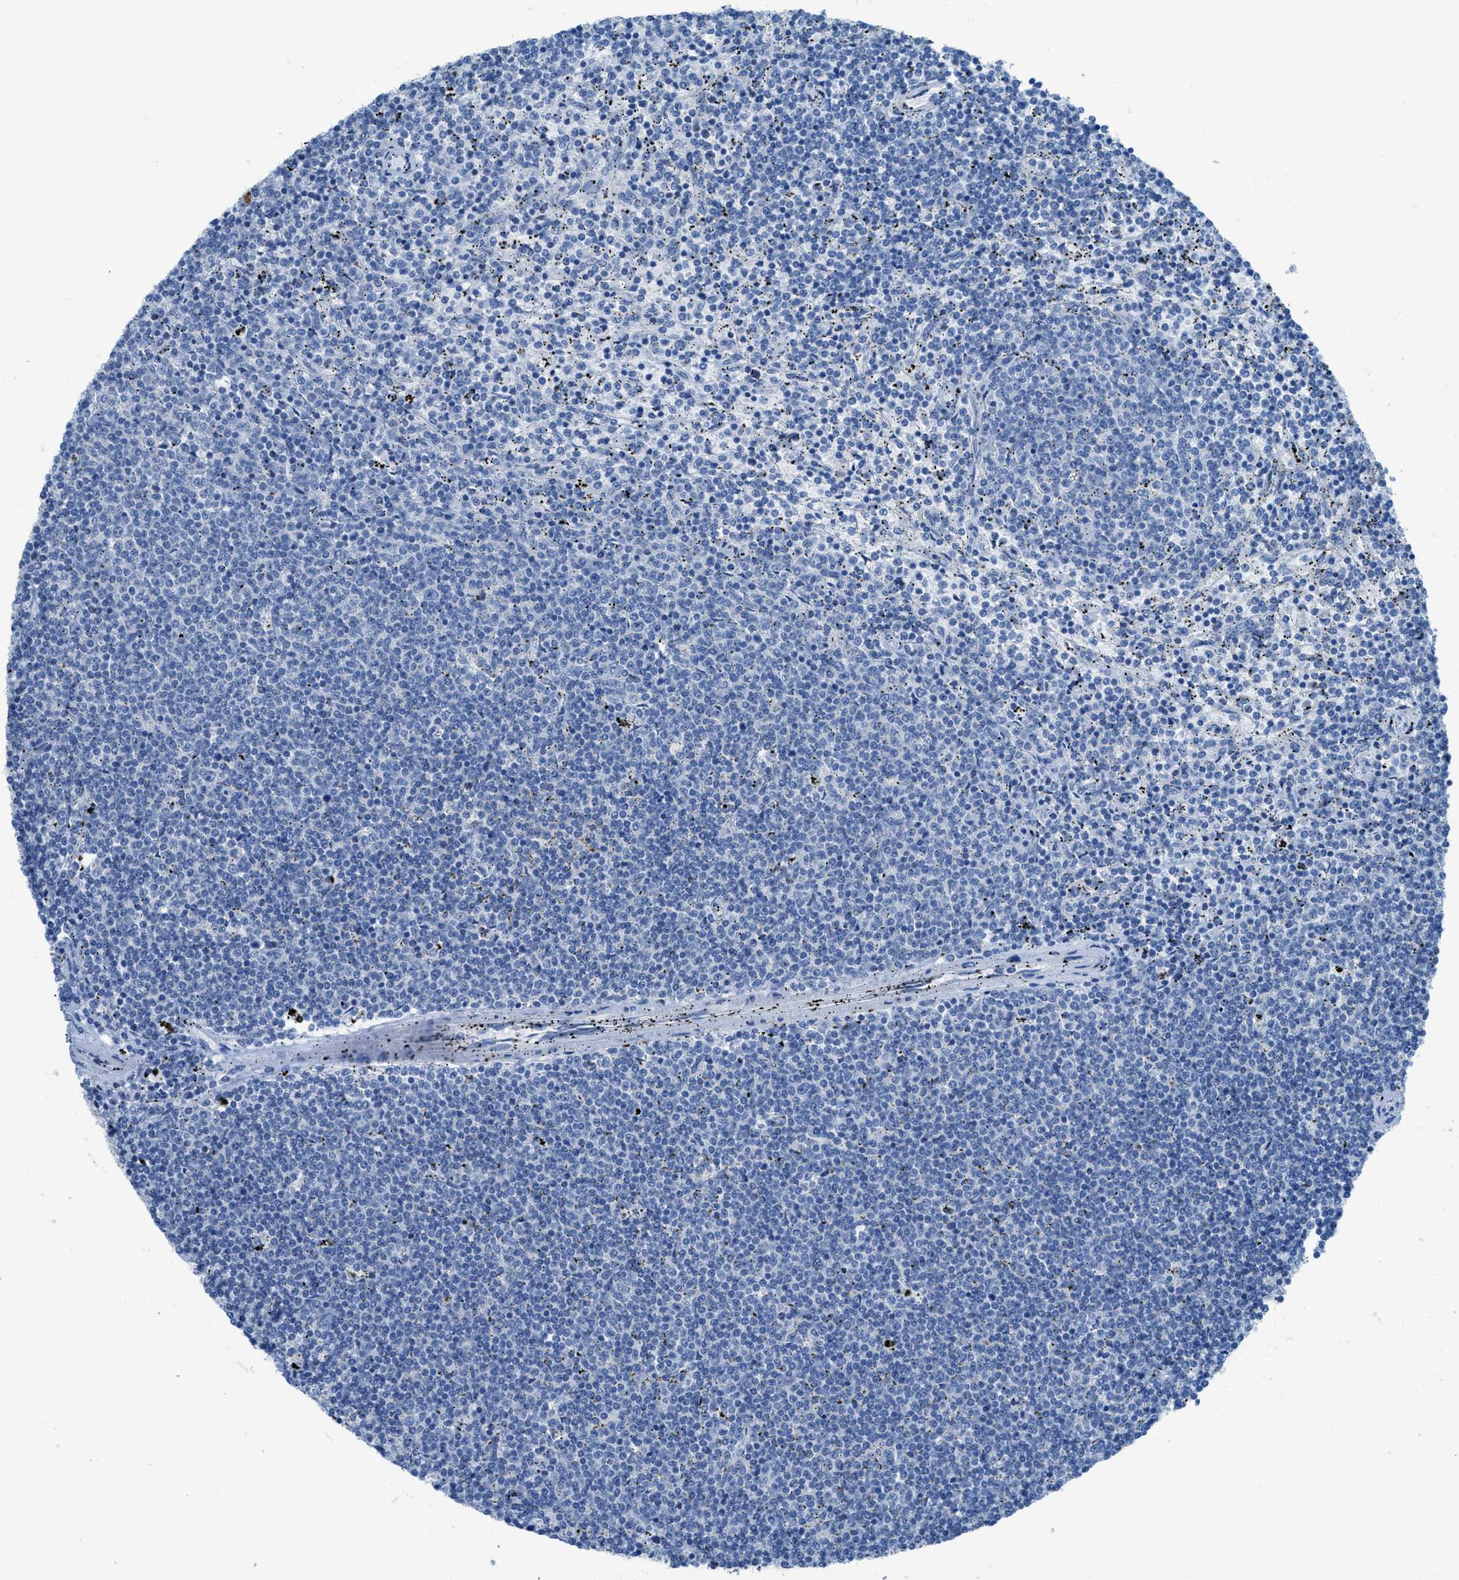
{"staining": {"intensity": "negative", "quantity": "none", "location": "none"}, "tissue": "lymphoma", "cell_type": "Tumor cells", "image_type": "cancer", "snomed": [{"axis": "morphology", "description": "Malignant lymphoma, non-Hodgkin's type, Low grade"}, {"axis": "topography", "description": "Spleen"}], "caption": "The histopathology image displays no significant expression in tumor cells of low-grade malignant lymphoma, non-Hodgkin's type.", "gene": "ACAN", "patient": {"sex": "female", "age": 50}}